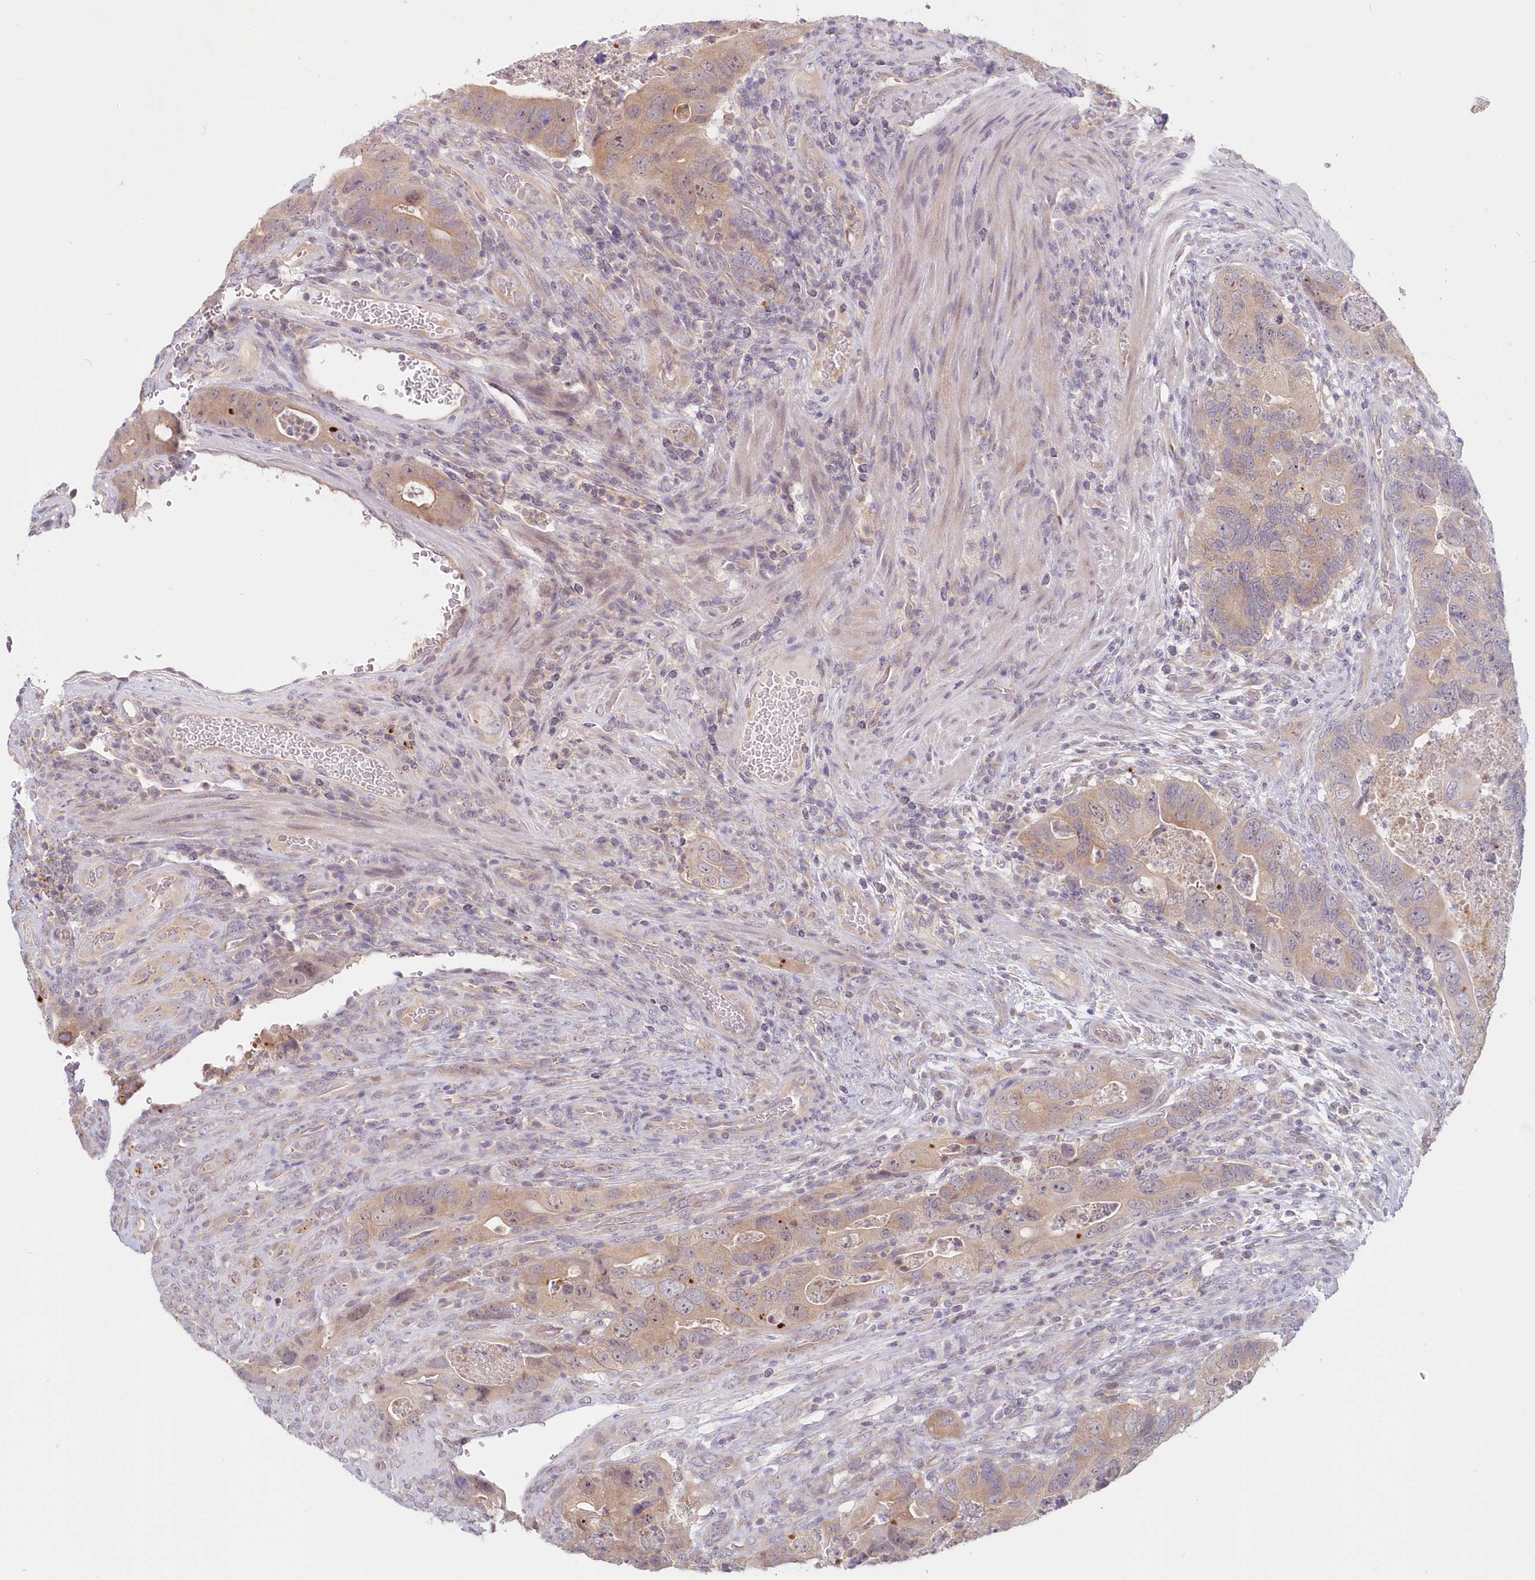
{"staining": {"intensity": "weak", "quantity": "25%-75%", "location": "cytoplasmic/membranous"}, "tissue": "colorectal cancer", "cell_type": "Tumor cells", "image_type": "cancer", "snomed": [{"axis": "morphology", "description": "Adenocarcinoma, NOS"}, {"axis": "topography", "description": "Rectum"}], "caption": "Immunohistochemical staining of human colorectal cancer demonstrates weak cytoplasmic/membranous protein staining in about 25%-75% of tumor cells. (Stains: DAB in brown, nuclei in blue, Microscopy: brightfield microscopy at high magnification).", "gene": "KATNA1", "patient": {"sex": "male", "age": 63}}